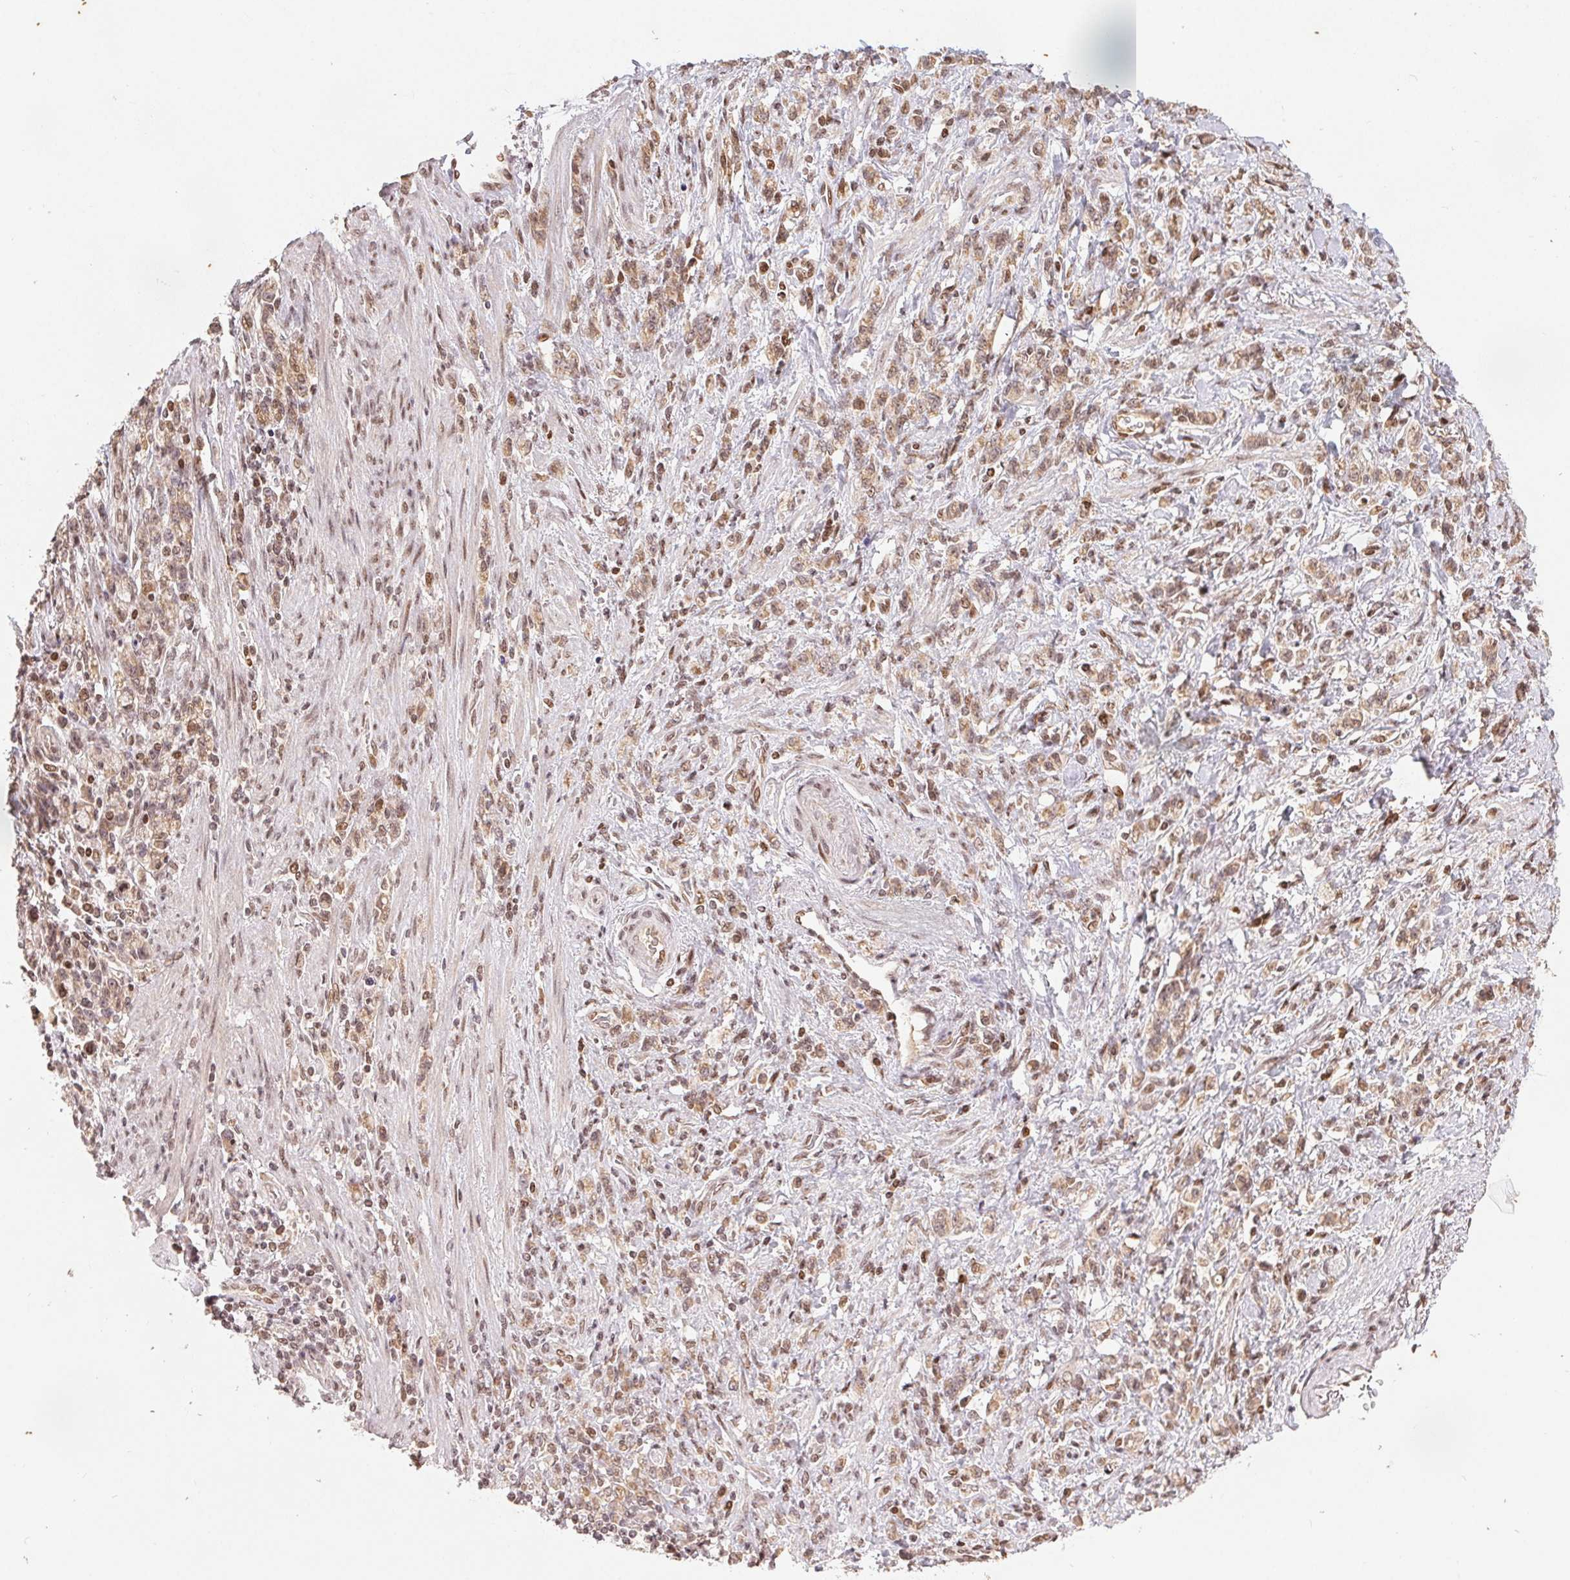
{"staining": {"intensity": "moderate", "quantity": ">75%", "location": "nuclear"}, "tissue": "stomach cancer", "cell_type": "Tumor cells", "image_type": "cancer", "snomed": [{"axis": "morphology", "description": "Adenocarcinoma, NOS"}, {"axis": "topography", "description": "Stomach"}], "caption": "IHC photomicrograph of human adenocarcinoma (stomach) stained for a protein (brown), which exhibits medium levels of moderate nuclear positivity in about >75% of tumor cells.", "gene": "MAPKAPK2", "patient": {"sex": "male", "age": 77}}